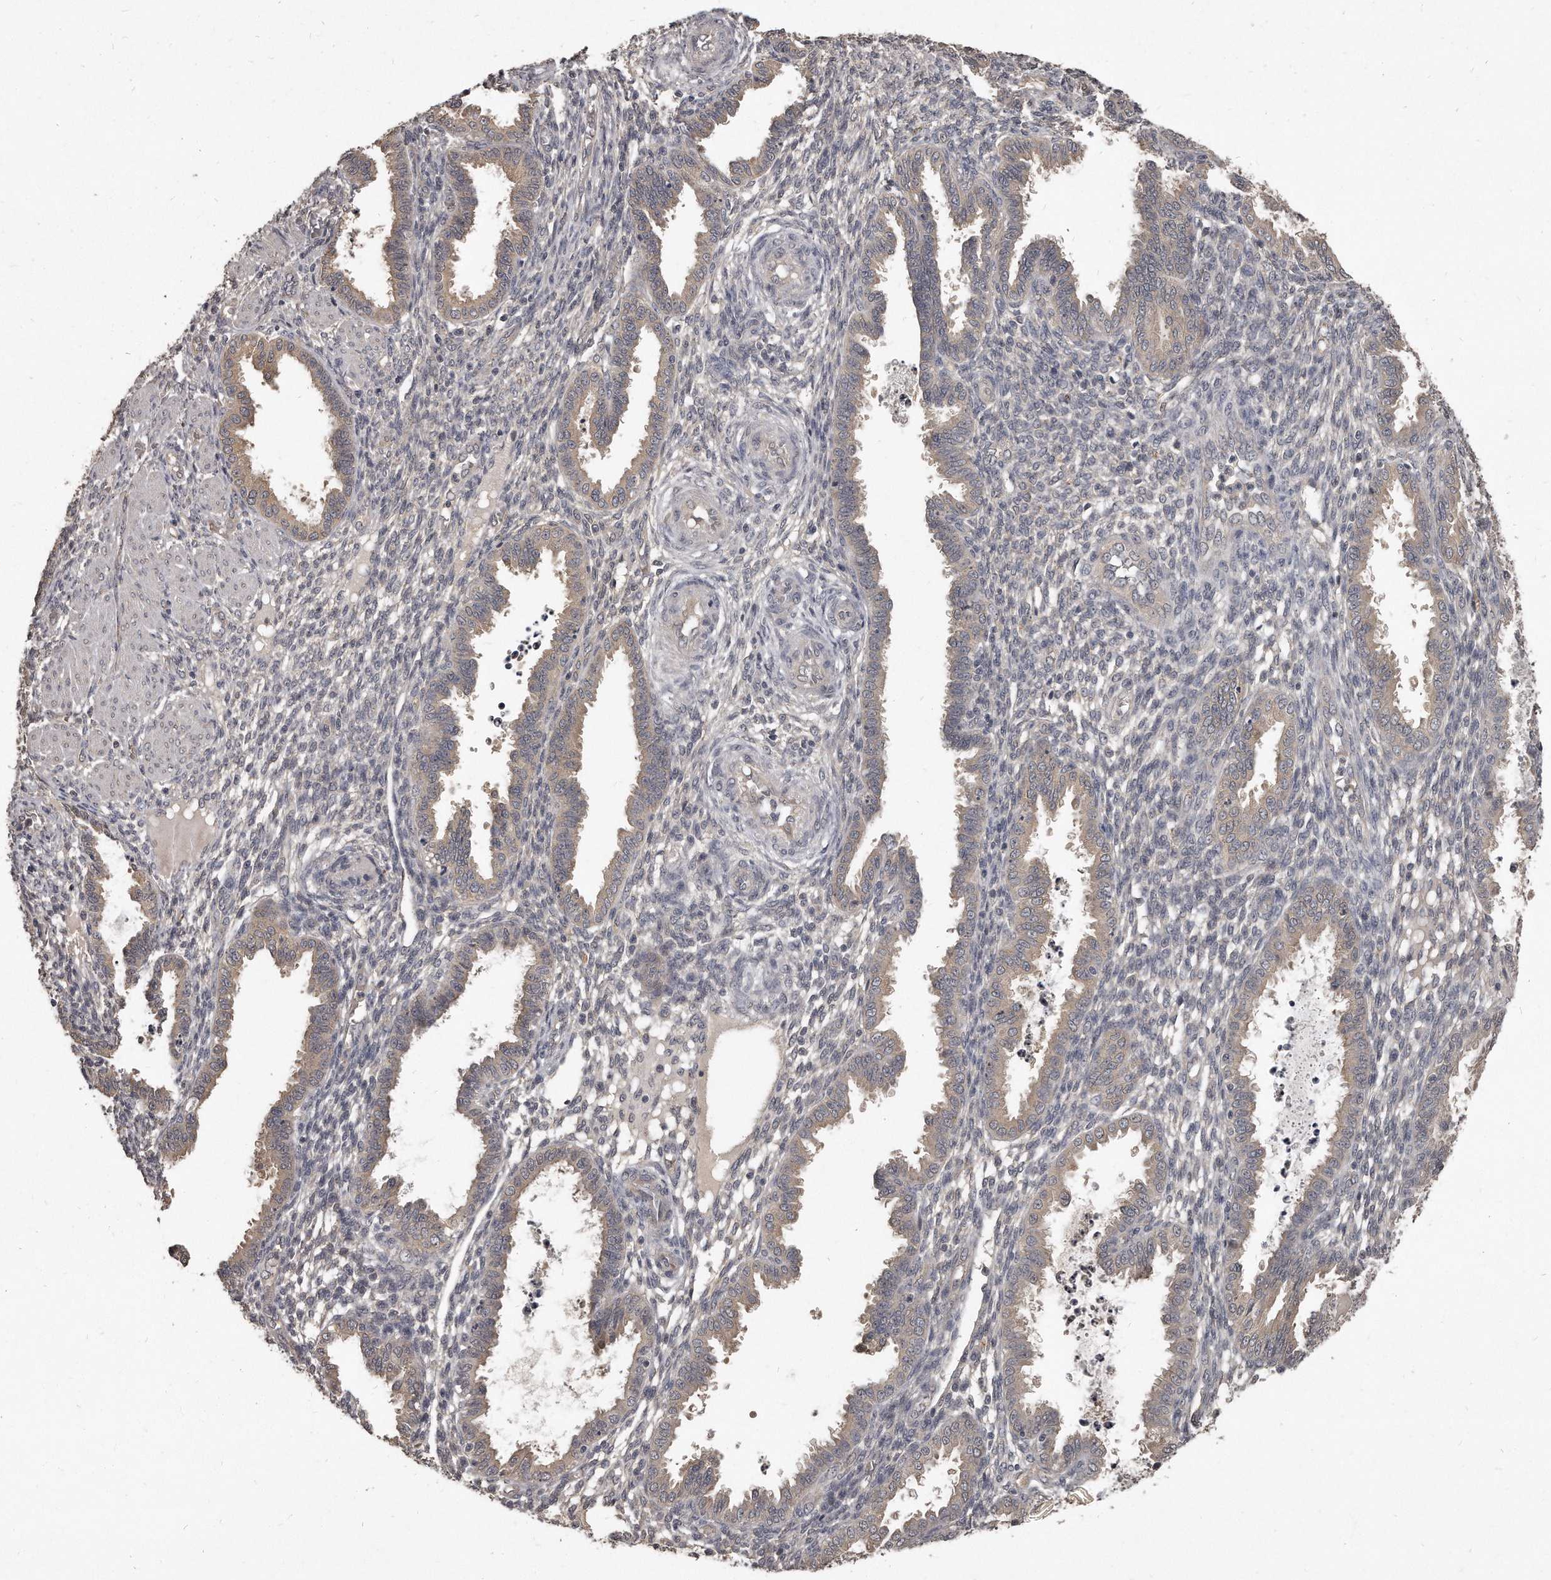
{"staining": {"intensity": "negative", "quantity": "none", "location": "none"}, "tissue": "endometrium", "cell_type": "Cells in endometrial stroma", "image_type": "normal", "snomed": [{"axis": "morphology", "description": "Normal tissue, NOS"}, {"axis": "topography", "description": "Endometrium"}], "caption": "The histopathology image displays no significant staining in cells in endometrial stroma of endometrium. (Brightfield microscopy of DAB (3,3'-diaminobenzidine) immunohistochemistry (IHC) at high magnification).", "gene": "GRB10", "patient": {"sex": "female", "age": 33}}